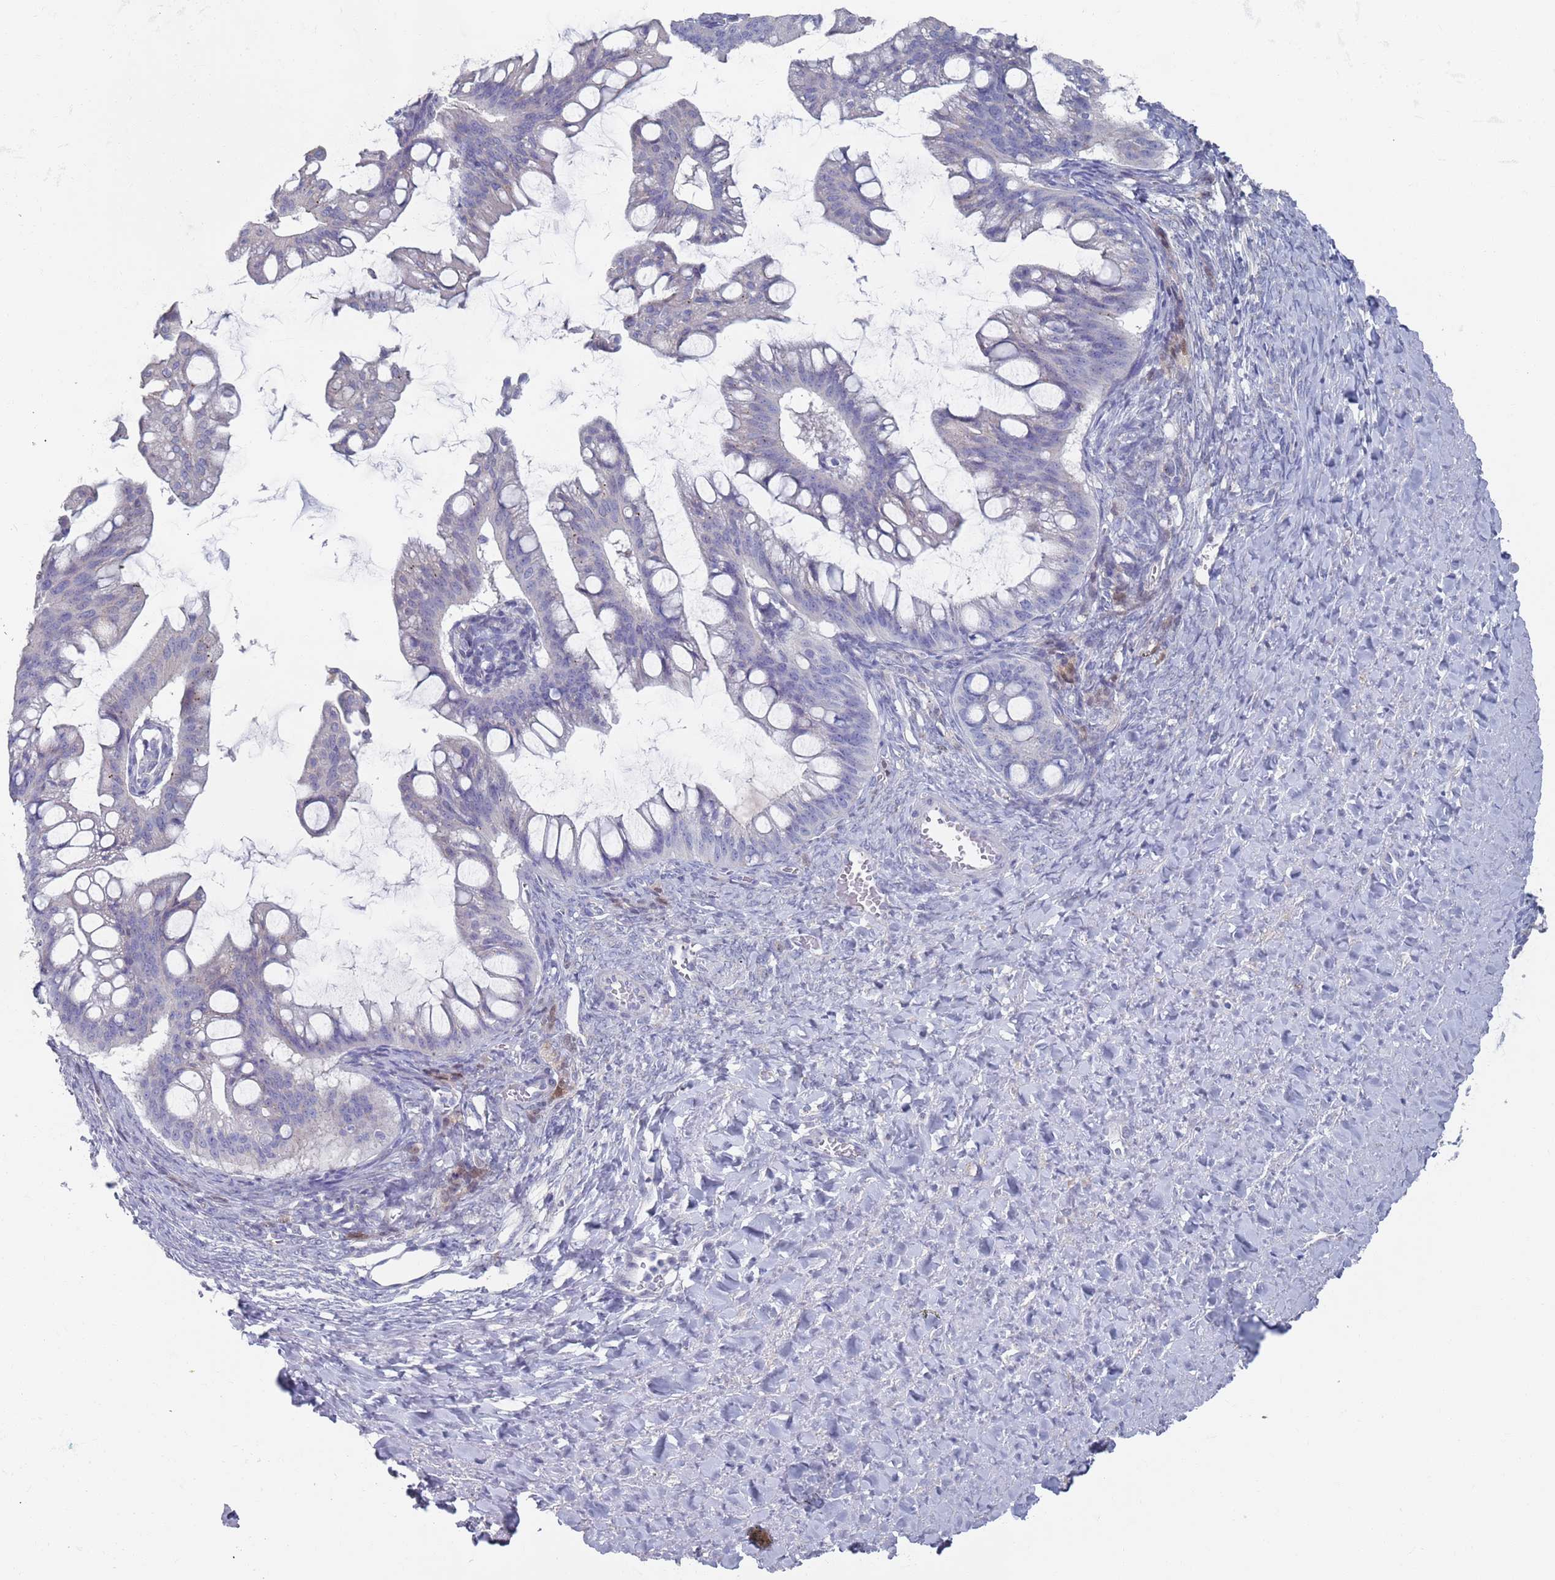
{"staining": {"intensity": "negative", "quantity": "none", "location": "none"}, "tissue": "ovarian cancer", "cell_type": "Tumor cells", "image_type": "cancer", "snomed": [{"axis": "morphology", "description": "Cystadenocarcinoma, mucinous, NOS"}, {"axis": "topography", "description": "Ovary"}], "caption": "Immunohistochemical staining of mucinous cystadenocarcinoma (ovarian) reveals no significant expression in tumor cells.", "gene": "MAT1A", "patient": {"sex": "female", "age": 73}}